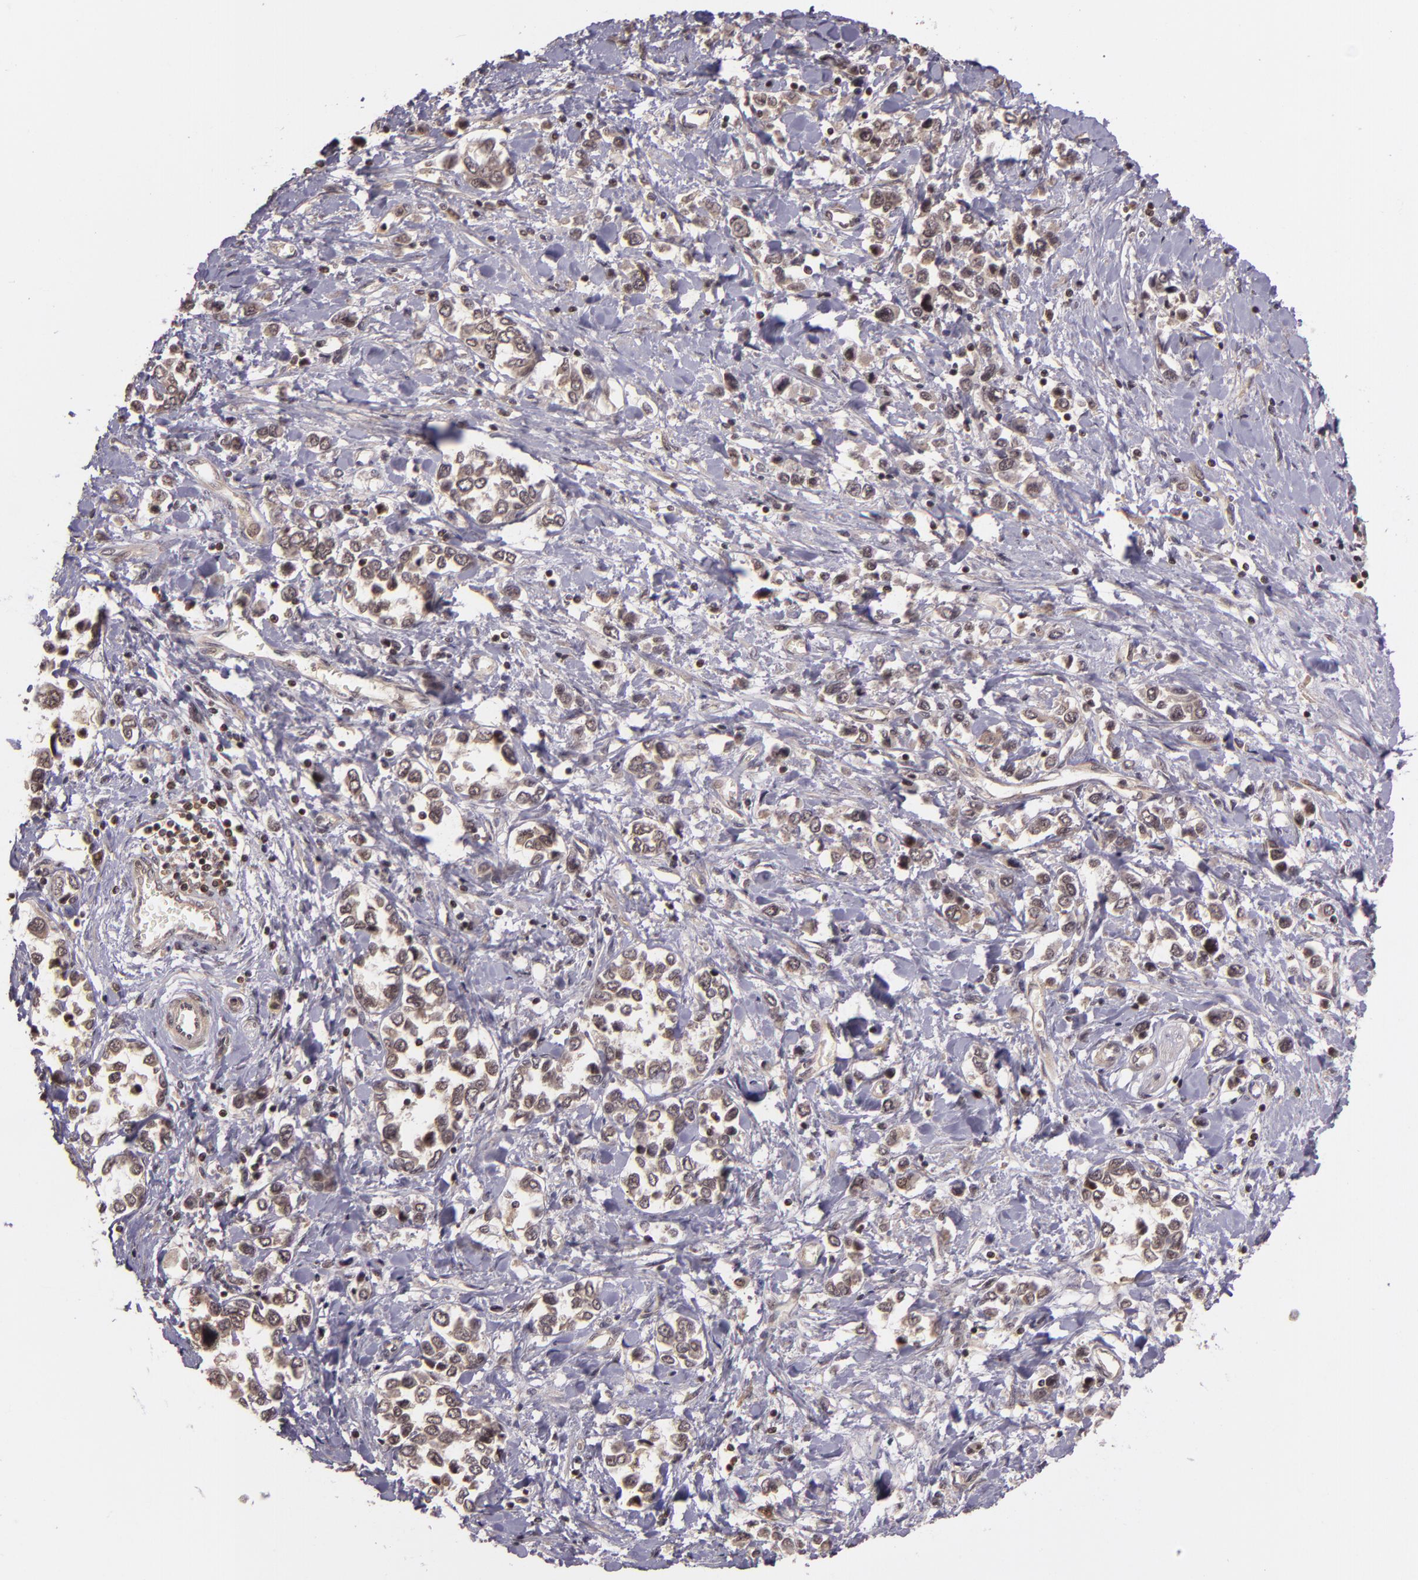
{"staining": {"intensity": "weak", "quantity": "25%-75%", "location": "nuclear"}, "tissue": "stomach cancer", "cell_type": "Tumor cells", "image_type": "cancer", "snomed": [{"axis": "morphology", "description": "Adenocarcinoma, NOS"}, {"axis": "topography", "description": "Stomach, upper"}], "caption": "Immunohistochemistry (IHC) micrograph of human adenocarcinoma (stomach) stained for a protein (brown), which exhibits low levels of weak nuclear staining in about 25%-75% of tumor cells.", "gene": "TXNRD2", "patient": {"sex": "male", "age": 76}}